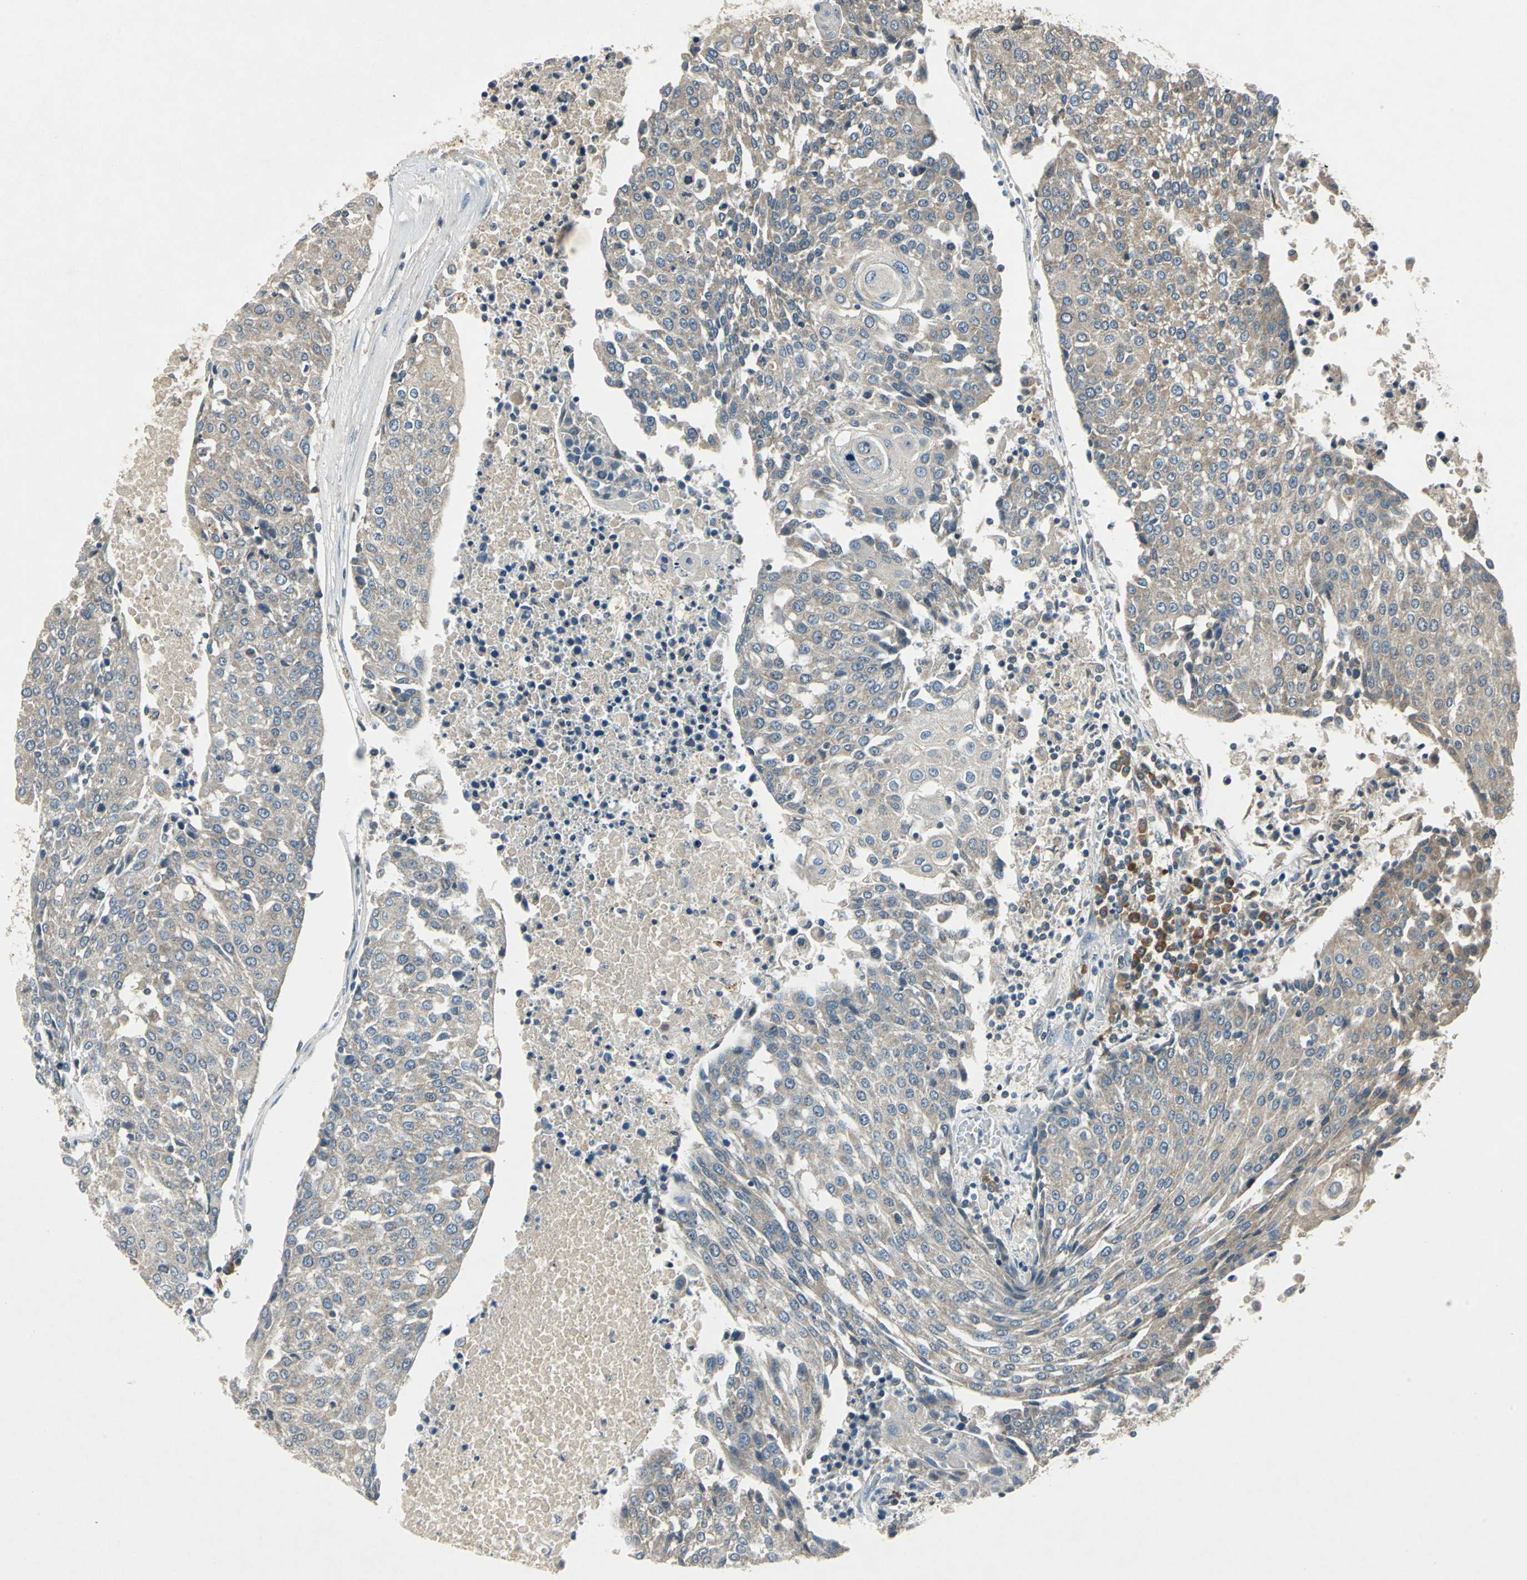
{"staining": {"intensity": "weak", "quantity": ">75%", "location": "cytoplasmic/membranous"}, "tissue": "urothelial cancer", "cell_type": "Tumor cells", "image_type": "cancer", "snomed": [{"axis": "morphology", "description": "Urothelial carcinoma, High grade"}, {"axis": "topography", "description": "Urinary bladder"}], "caption": "A histopathology image of human urothelial cancer stained for a protein displays weak cytoplasmic/membranous brown staining in tumor cells.", "gene": "SLC2A13", "patient": {"sex": "female", "age": 85}}